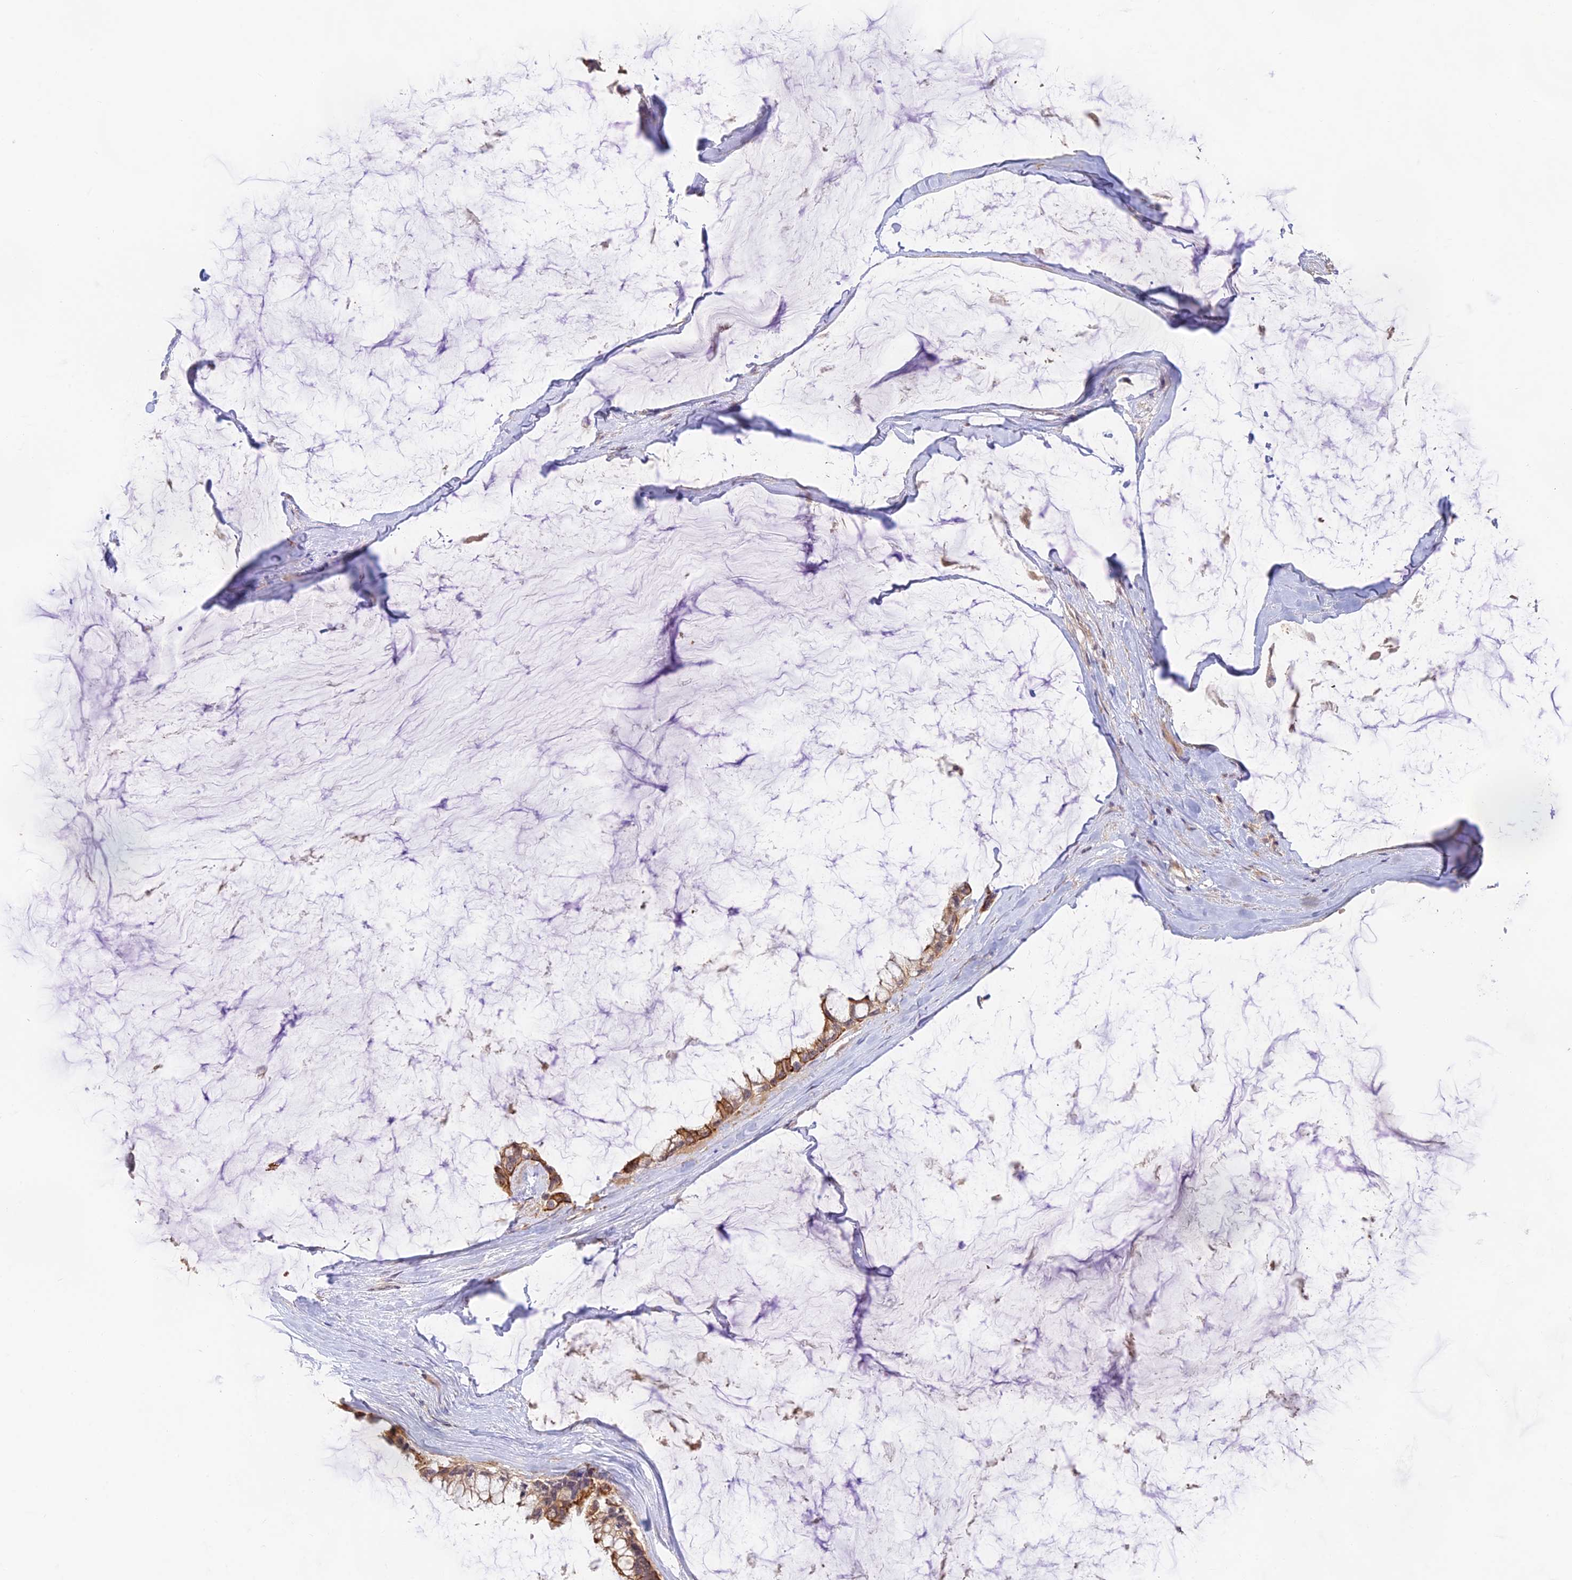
{"staining": {"intensity": "moderate", "quantity": ">75%", "location": "cytoplasmic/membranous"}, "tissue": "ovarian cancer", "cell_type": "Tumor cells", "image_type": "cancer", "snomed": [{"axis": "morphology", "description": "Cystadenocarcinoma, mucinous, NOS"}, {"axis": "topography", "description": "Ovary"}], "caption": "Brown immunohistochemical staining in mucinous cystadenocarcinoma (ovarian) reveals moderate cytoplasmic/membranous positivity in about >75% of tumor cells.", "gene": "CAMSAP3", "patient": {"sex": "female", "age": 39}}